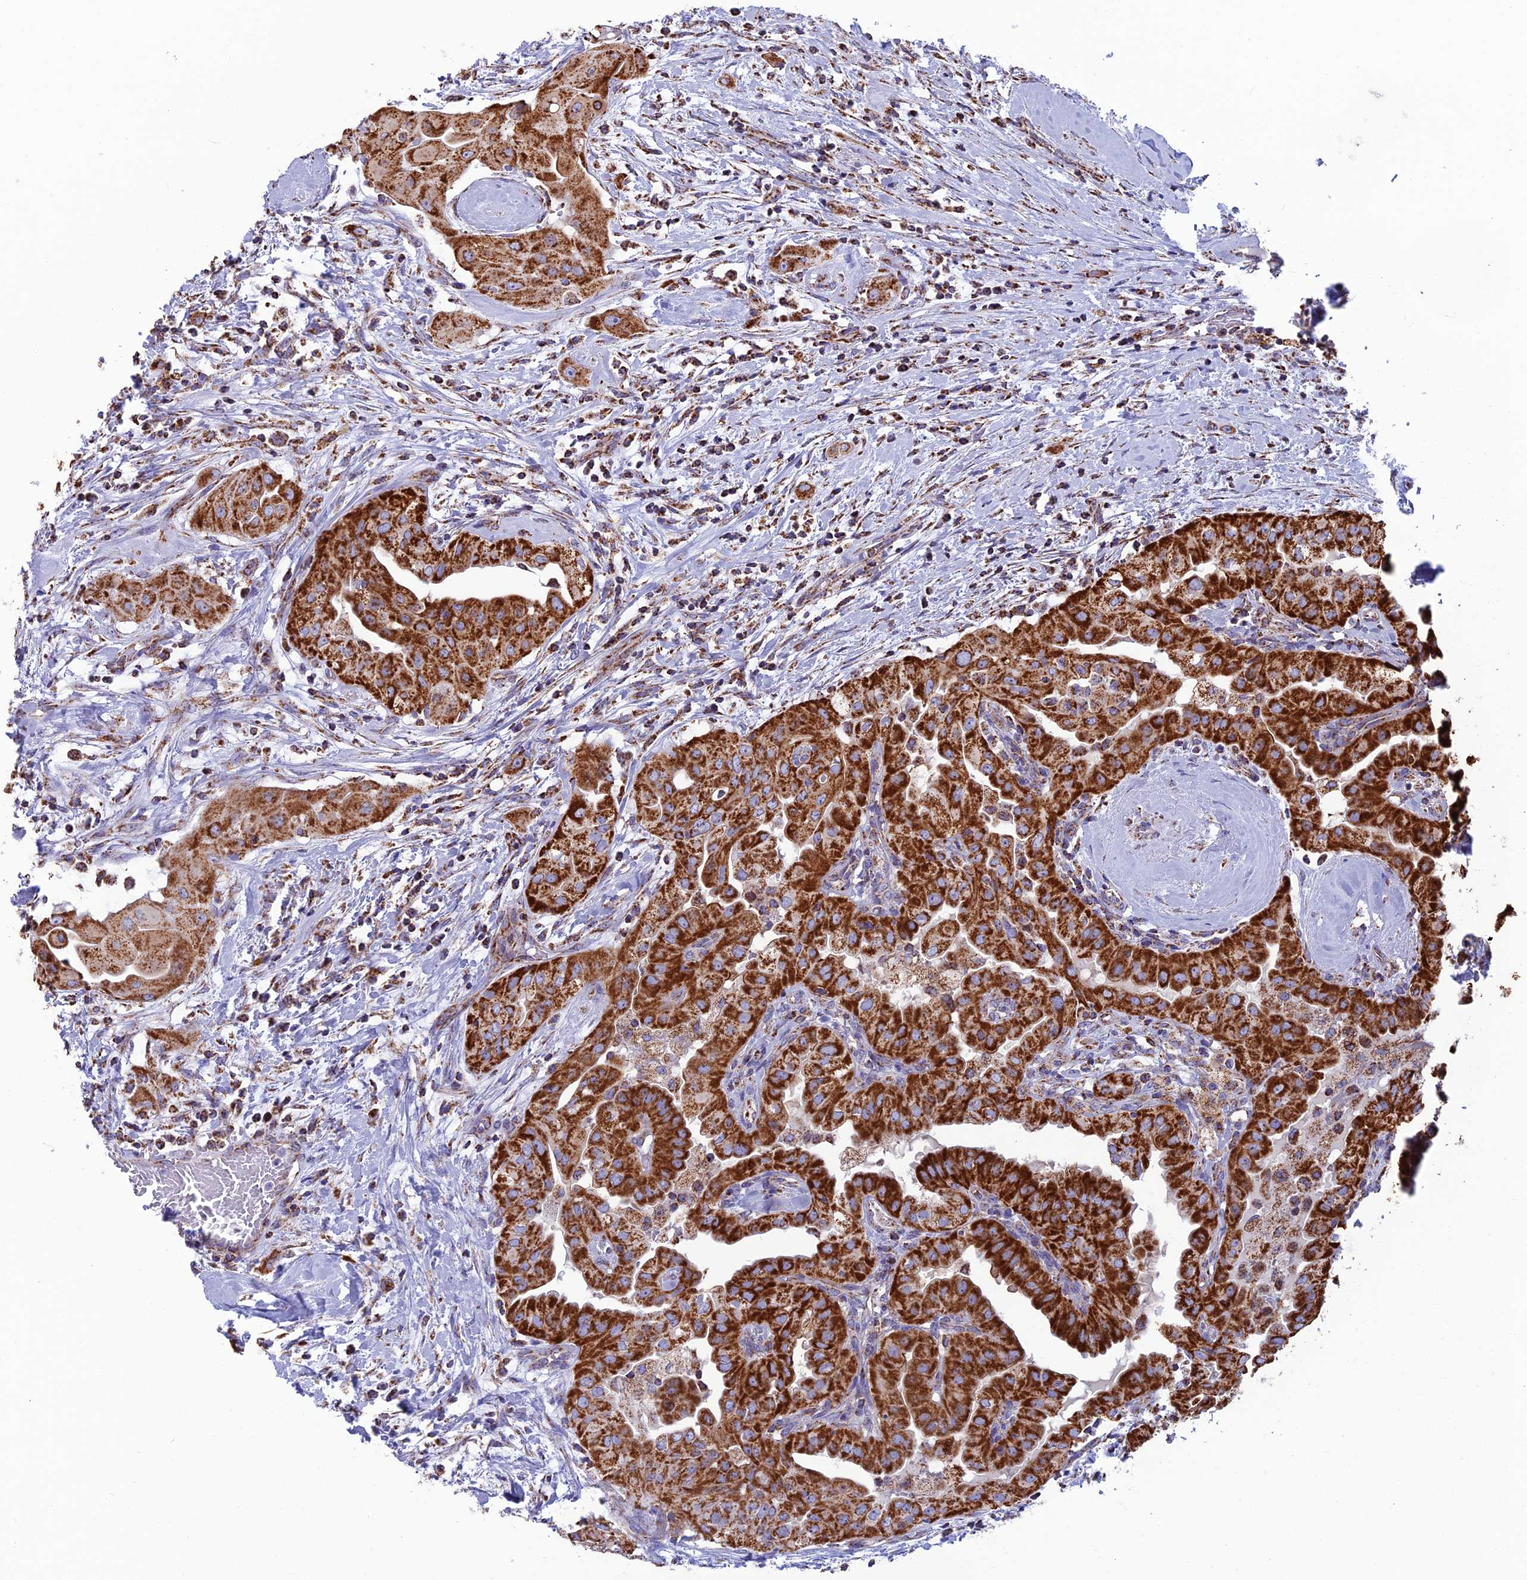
{"staining": {"intensity": "strong", "quantity": ">75%", "location": "cytoplasmic/membranous"}, "tissue": "thyroid cancer", "cell_type": "Tumor cells", "image_type": "cancer", "snomed": [{"axis": "morphology", "description": "Papillary adenocarcinoma, NOS"}, {"axis": "topography", "description": "Thyroid gland"}], "caption": "Human thyroid cancer (papillary adenocarcinoma) stained with a protein marker demonstrates strong staining in tumor cells.", "gene": "CS", "patient": {"sex": "female", "age": 59}}